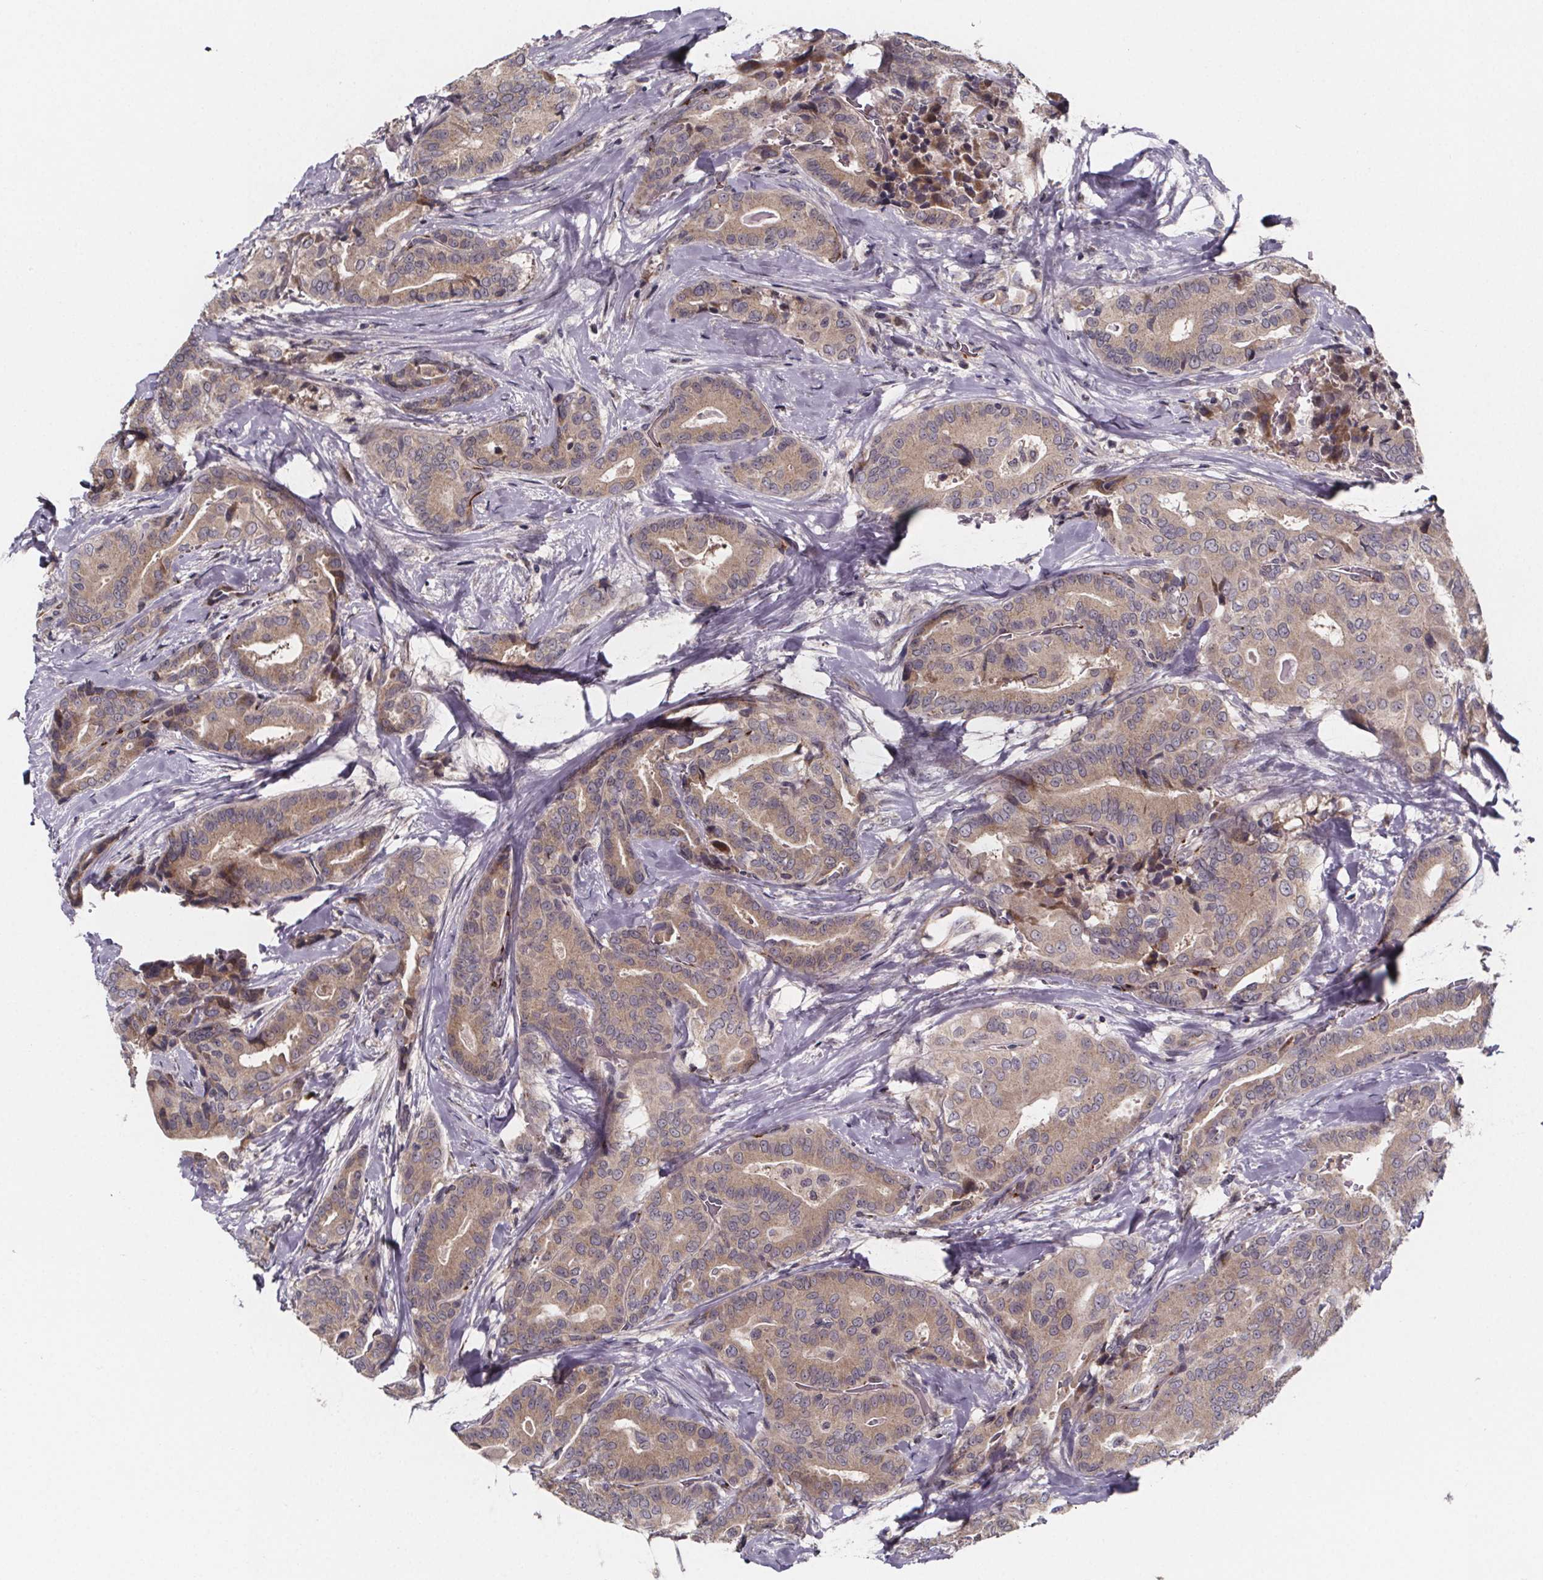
{"staining": {"intensity": "weak", "quantity": ">75%", "location": "cytoplasmic/membranous"}, "tissue": "thyroid cancer", "cell_type": "Tumor cells", "image_type": "cancer", "snomed": [{"axis": "morphology", "description": "Papillary adenocarcinoma, NOS"}, {"axis": "topography", "description": "Thyroid gland"}], "caption": "This is a histology image of IHC staining of papillary adenocarcinoma (thyroid), which shows weak positivity in the cytoplasmic/membranous of tumor cells.", "gene": "NDST1", "patient": {"sex": "male", "age": 61}}